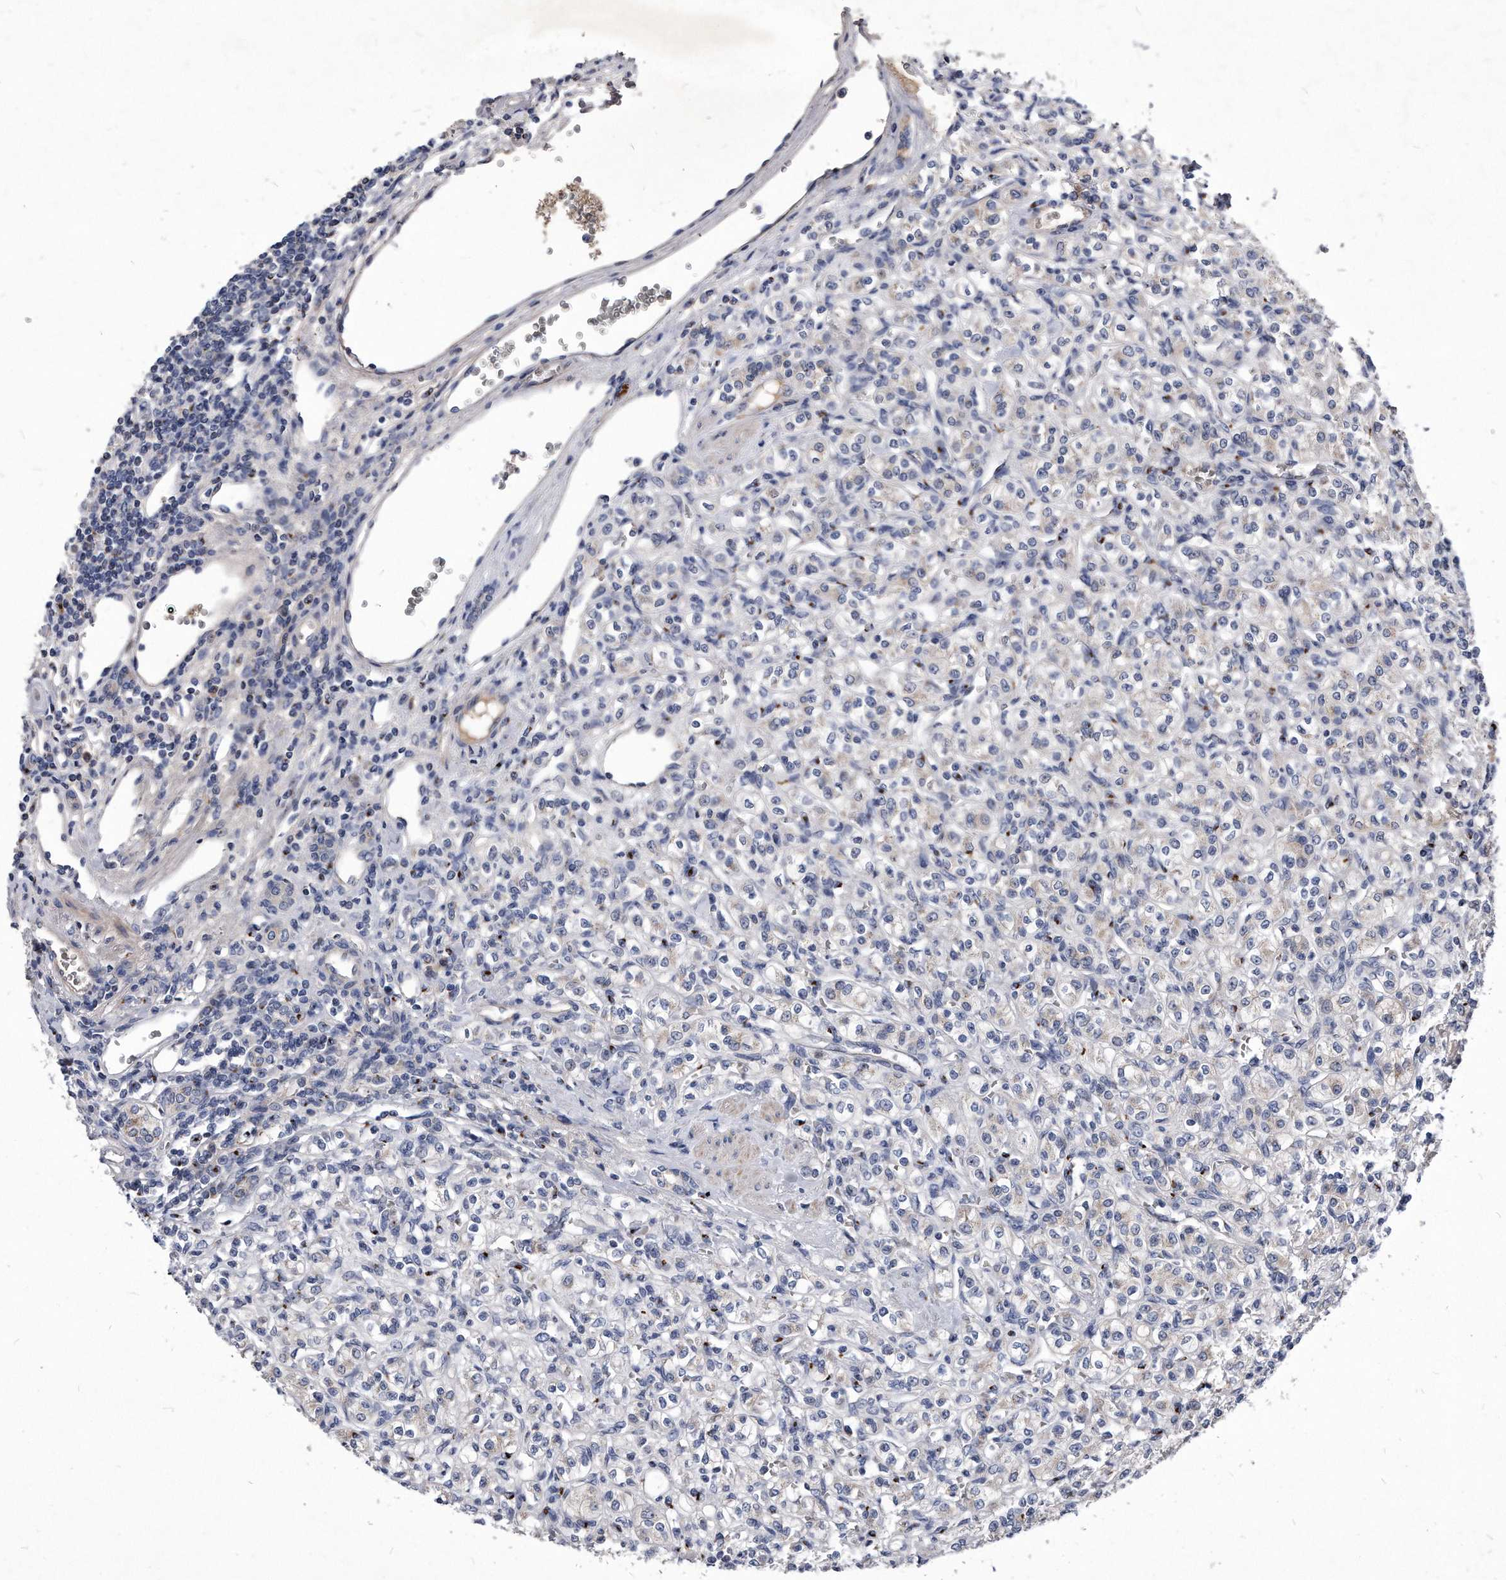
{"staining": {"intensity": "weak", "quantity": "<25%", "location": "cytoplasmic/membranous"}, "tissue": "renal cancer", "cell_type": "Tumor cells", "image_type": "cancer", "snomed": [{"axis": "morphology", "description": "Adenocarcinoma, NOS"}, {"axis": "topography", "description": "Kidney"}], "caption": "Immunohistochemical staining of human renal cancer (adenocarcinoma) shows no significant expression in tumor cells. Nuclei are stained in blue.", "gene": "MGAT4A", "patient": {"sex": "male", "age": 77}}